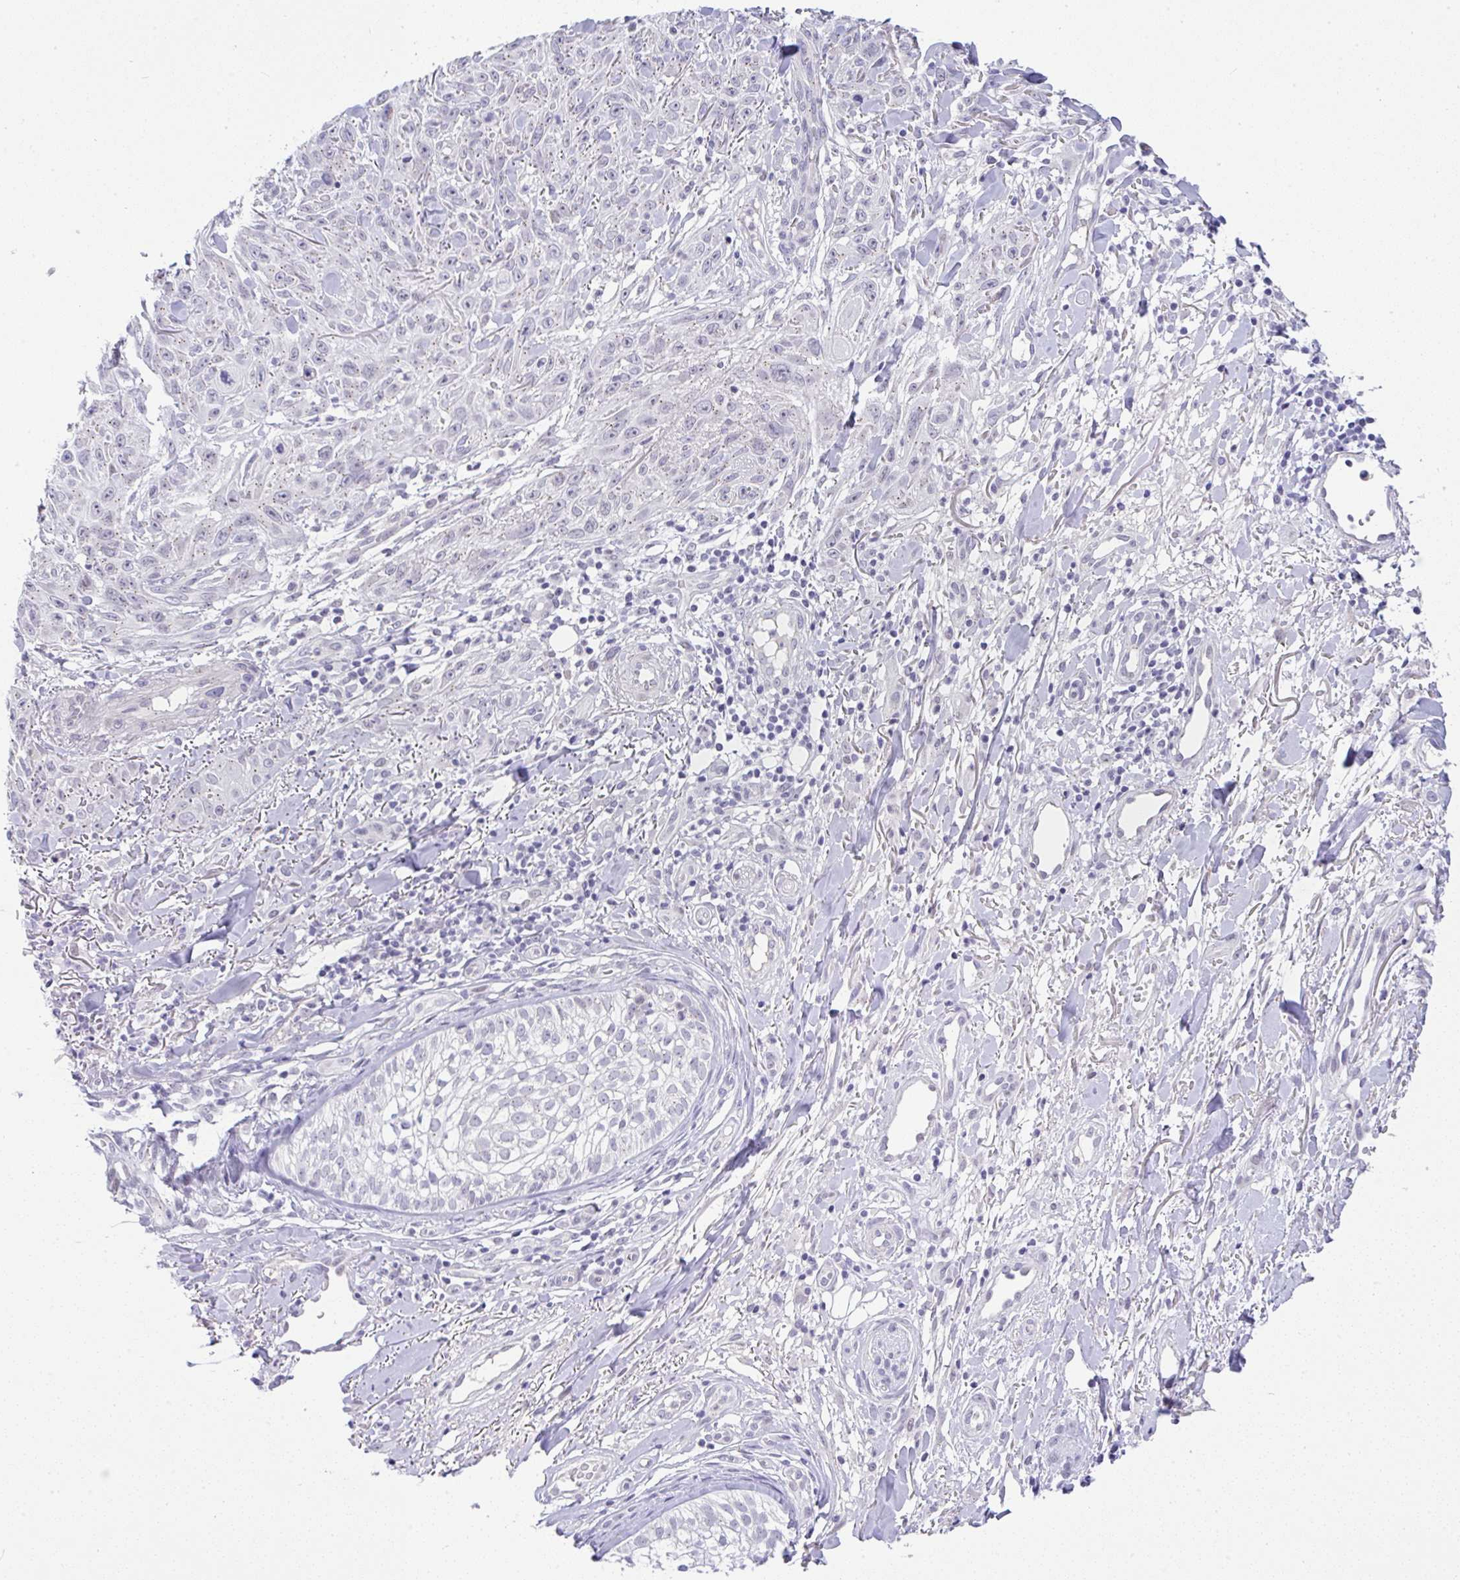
{"staining": {"intensity": "negative", "quantity": "none", "location": "none"}, "tissue": "skin cancer", "cell_type": "Tumor cells", "image_type": "cancer", "snomed": [{"axis": "morphology", "description": "Squamous cell carcinoma, NOS"}, {"axis": "topography", "description": "Skin"}], "caption": "High magnification brightfield microscopy of skin squamous cell carcinoma stained with DAB (brown) and counterstained with hematoxylin (blue): tumor cells show no significant positivity.", "gene": "FAM177A1", "patient": {"sex": "male", "age": 86}}